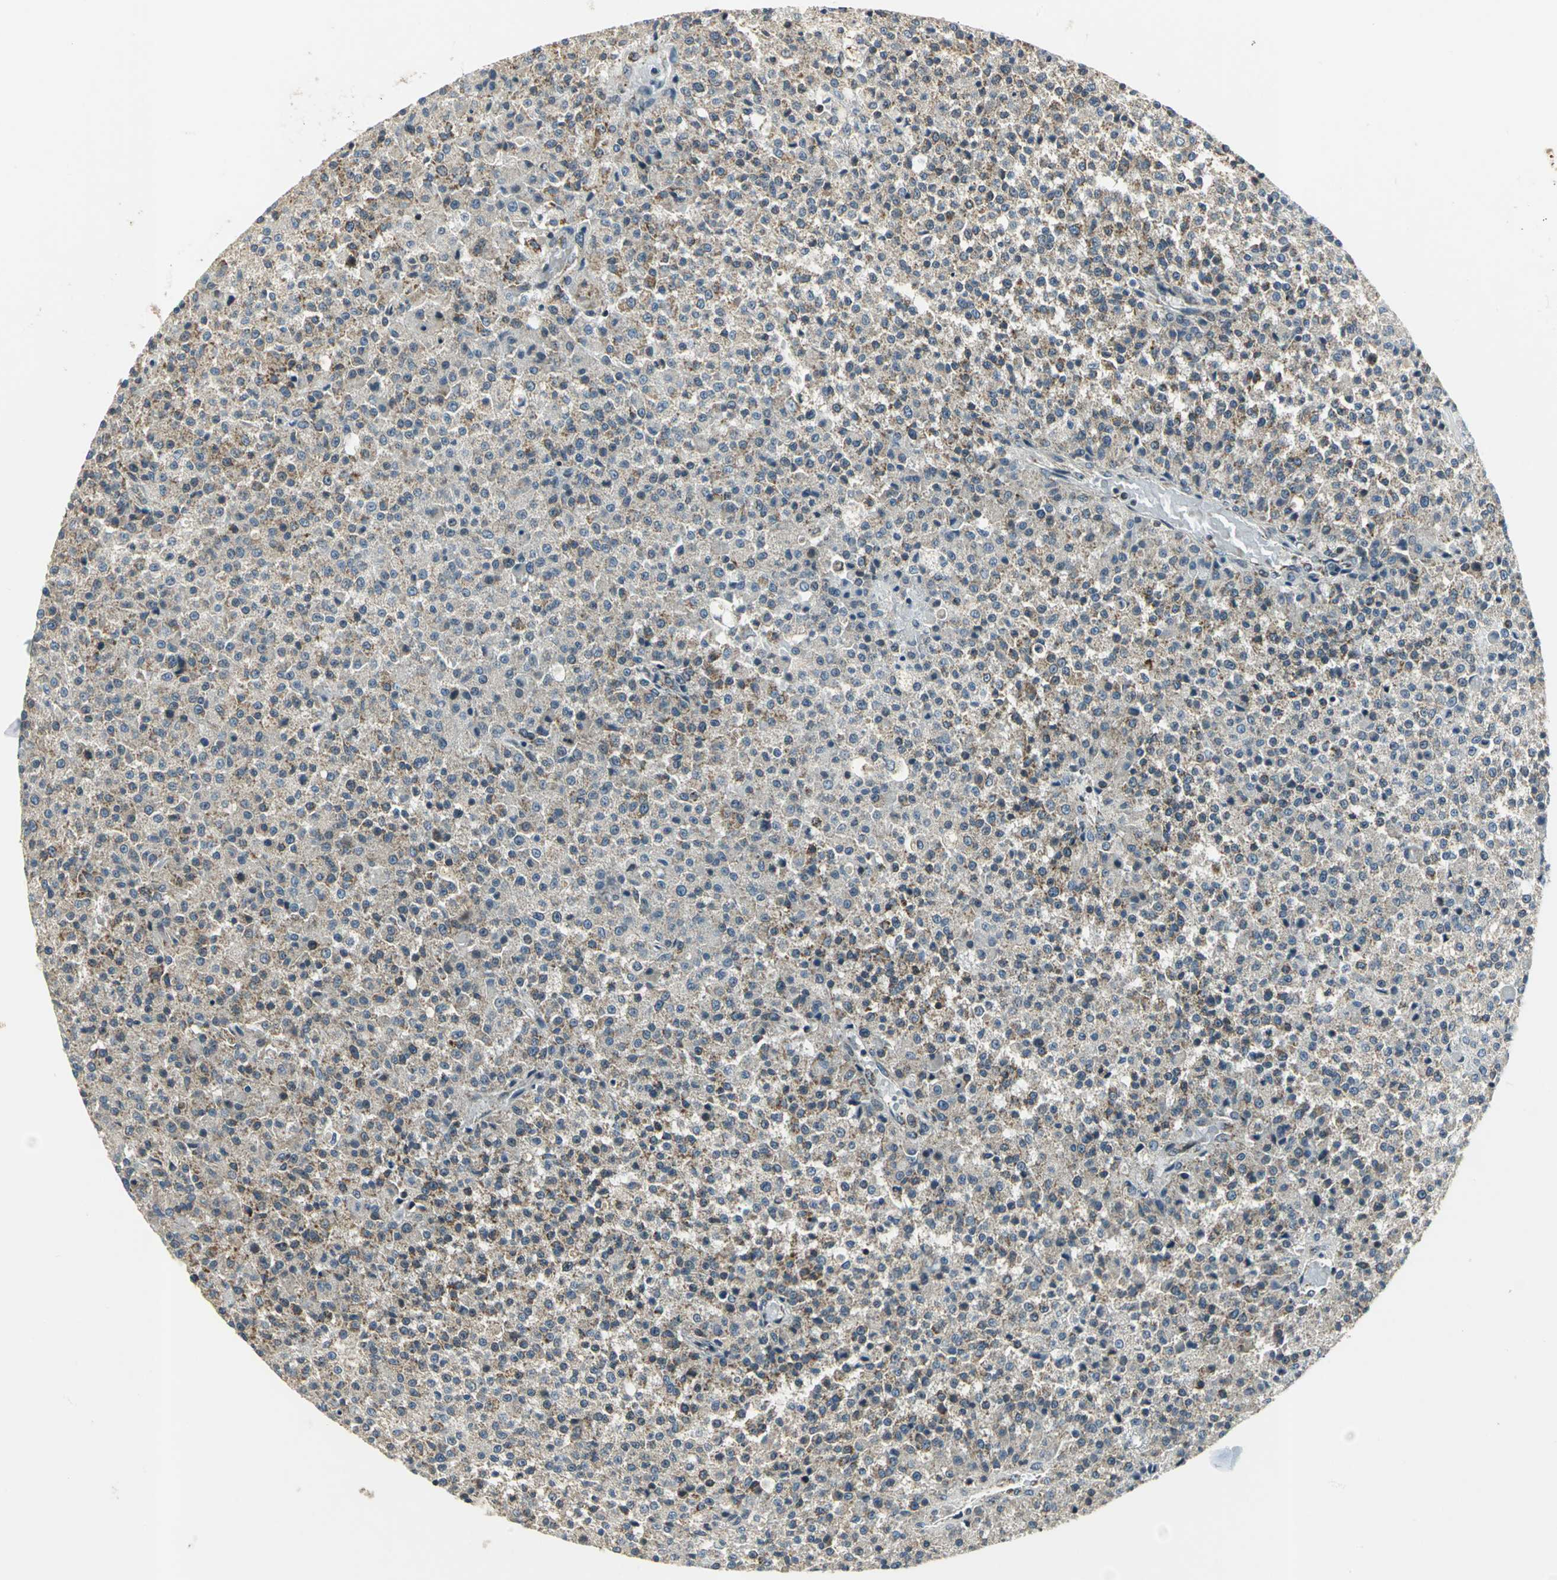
{"staining": {"intensity": "weak", "quantity": "<25%", "location": "cytoplasmic/membranous"}, "tissue": "testis cancer", "cell_type": "Tumor cells", "image_type": "cancer", "snomed": [{"axis": "morphology", "description": "Seminoma, NOS"}, {"axis": "topography", "description": "Testis"}], "caption": "Human testis seminoma stained for a protein using IHC exhibits no expression in tumor cells.", "gene": "USP40", "patient": {"sex": "male", "age": 59}}